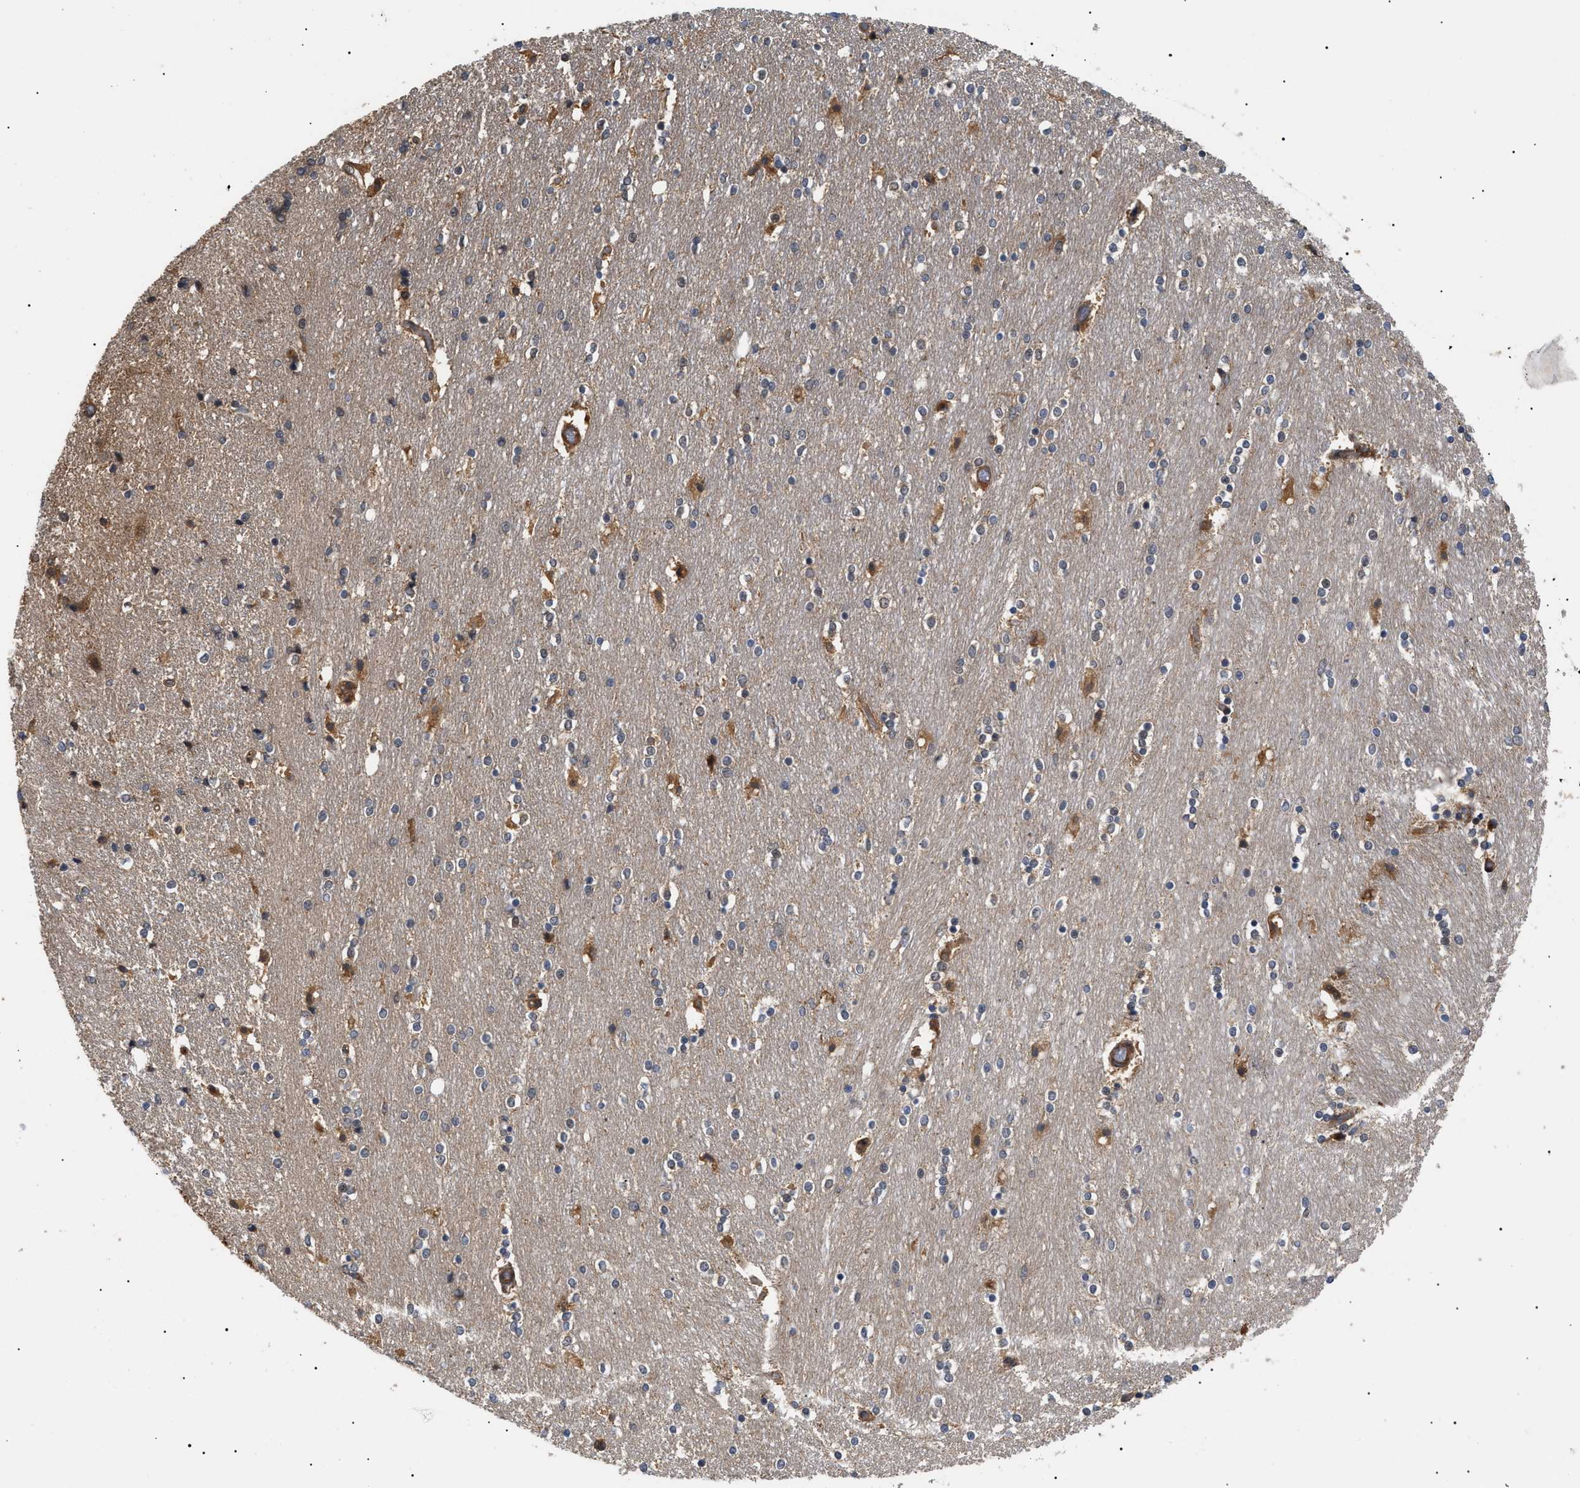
{"staining": {"intensity": "moderate", "quantity": "25%-75%", "location": "cytoplasmic/membranous"}, "tissue": "caudate", "cell_type": "Glial cells", "image_type": "normal", "snomed": [{"axis": "morphology", "description": "Normal tissue, NOS"}, {"axis": "topography", "description": "Lateral ventricle wall"}], "caption": "This histopathology image displays unremarkable caudate stained with IHC to label a protein in brown. The cytoplasmic/membranous of glial cells show moderate positivity for the protein. Nuclei are counter-stained blue.", "gene": "ASTL", "patient": {"sex": "female", "age": 54}}